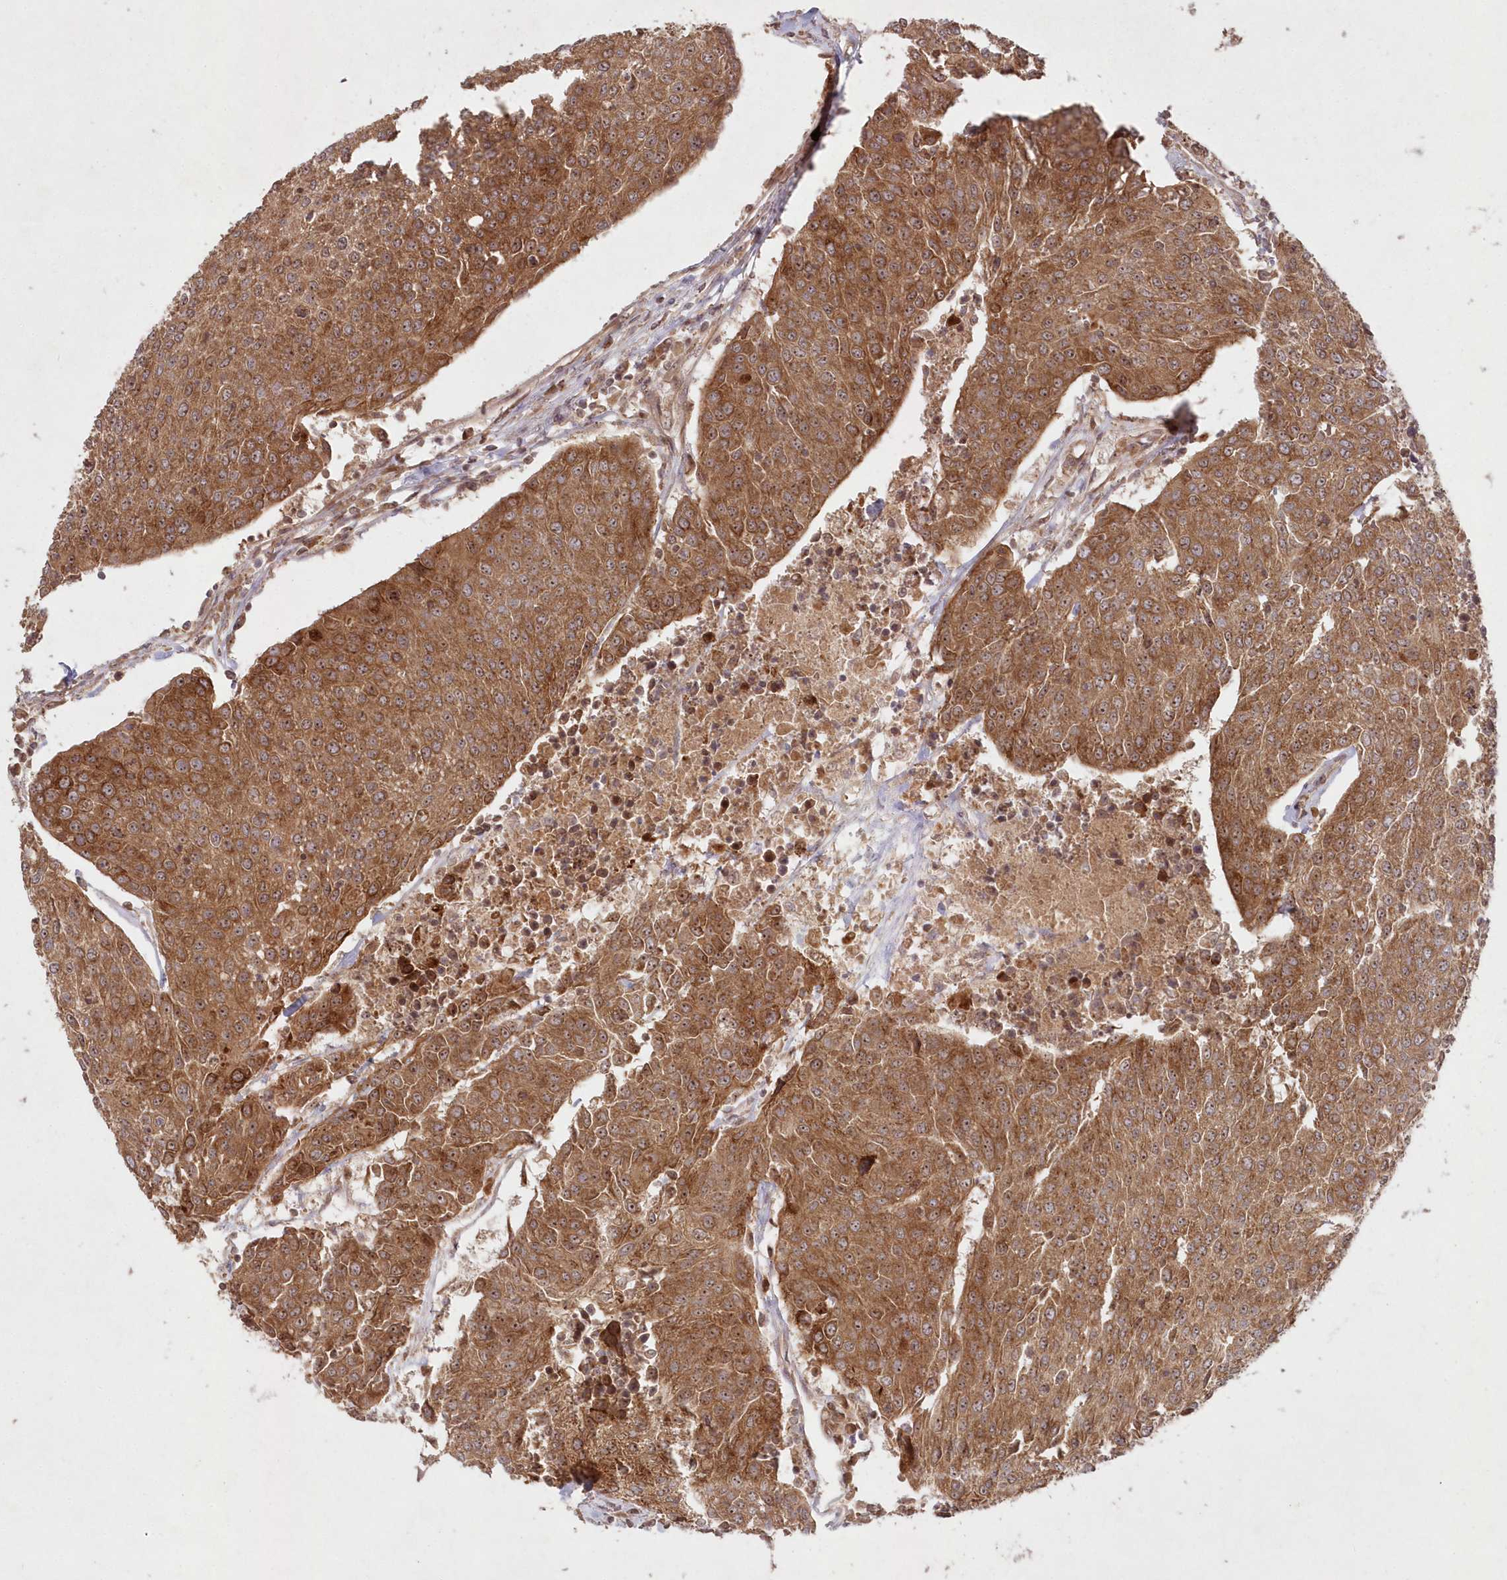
{"staining": {"intensity": "moderate", "quantity": ">75%", "location": "cytoplasmic/membranous,nuclear"}, "tissue": "urothelial cancer", "cell_type": "Tumor cells", "image_type": "cancer", "snomed": [{"axis": "morphology", "description": "Urothelial carcinoma, High grade"}, {"axis": "topography", "description": "Urinary bladder"}], "caption": "A medium amount of moderate cytoplasmic/membranous and nuclear expression is present in about >75% of tumor cells in urothelial cancer tissue.", "gene": "SERINC1", "patient": {"sex": "female", "age": 85}}